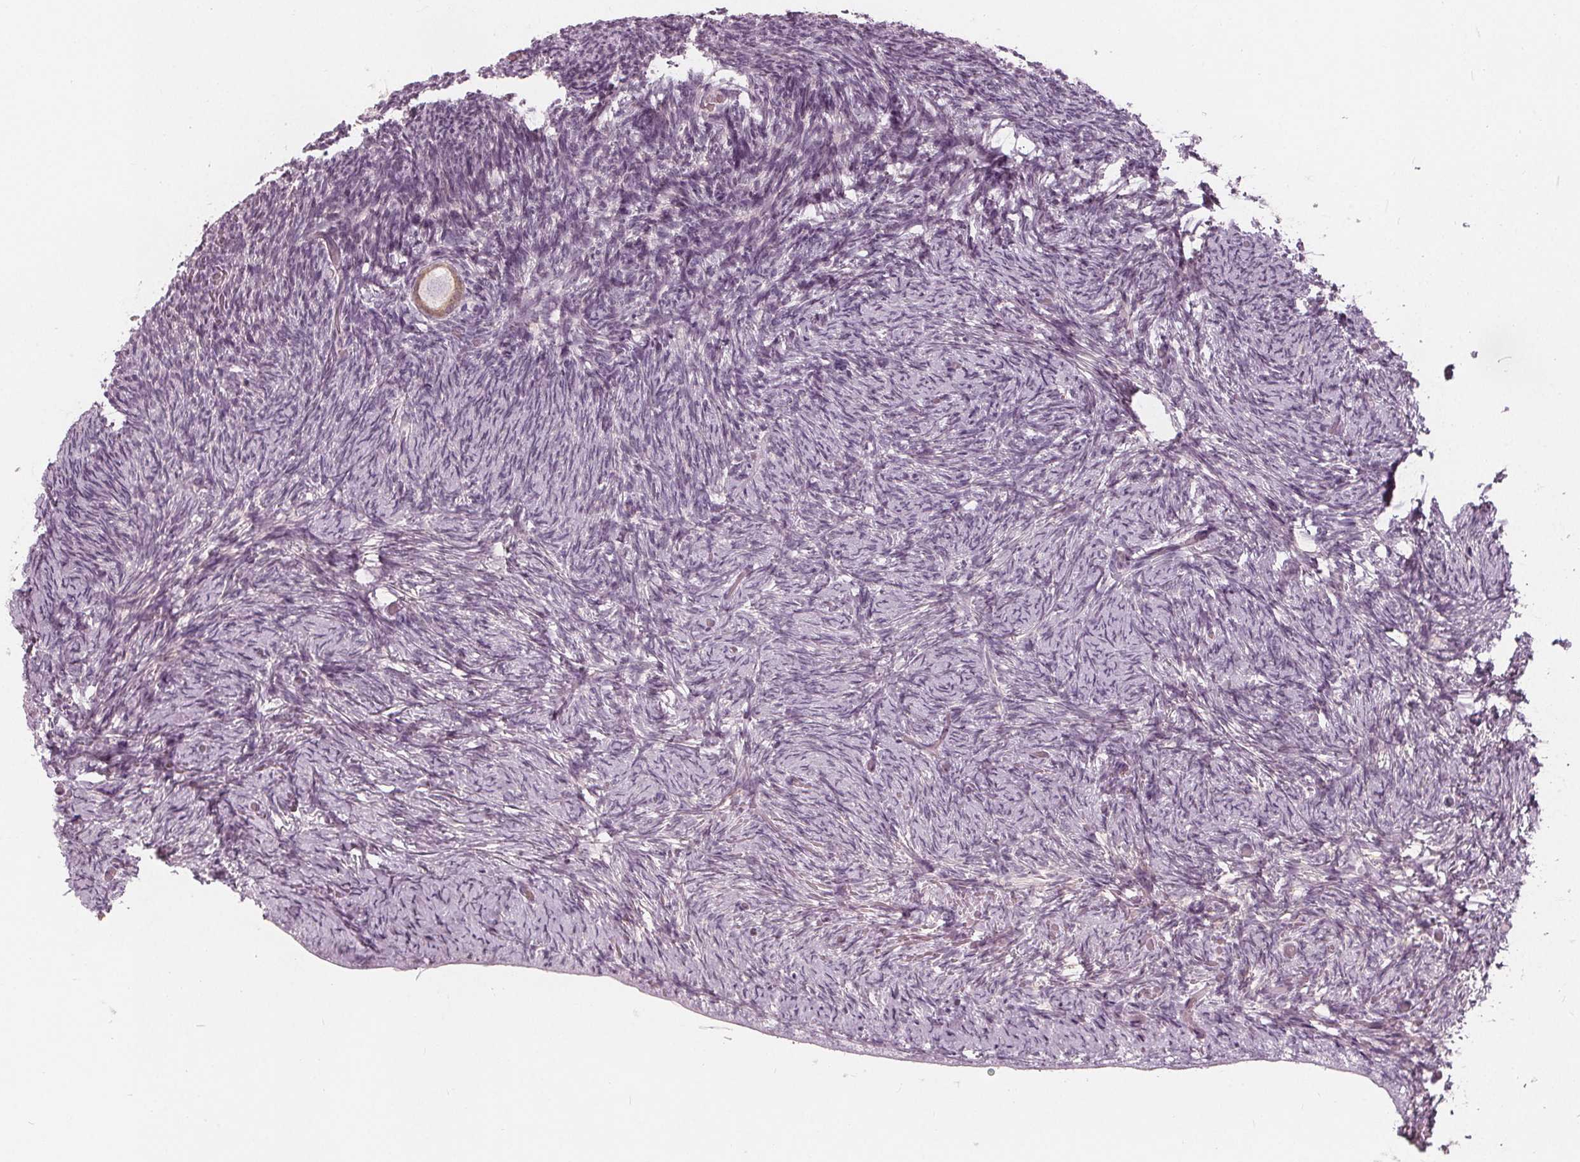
{"staining": {"intensity": "weak", "quantity": "25%-75%", "location": "cytoplasmic/membranous"}, "tissue": "ovary", "cell_type": "Follicle cells", "image_type": "normal", "snomed": [{"axis": "morphology", "description": "Normal tissue, NOS"}, {"axis": "topography", "description": "Ovary"}], "caption": "DAB immunohistochemical staining of normal human ovary exhibits weak cytoplasmic/membranous protein staining in approximately 25%-75% of follicle cells.", "gene": "SAT2", "patient": {"sex": "female", "age": 34}}